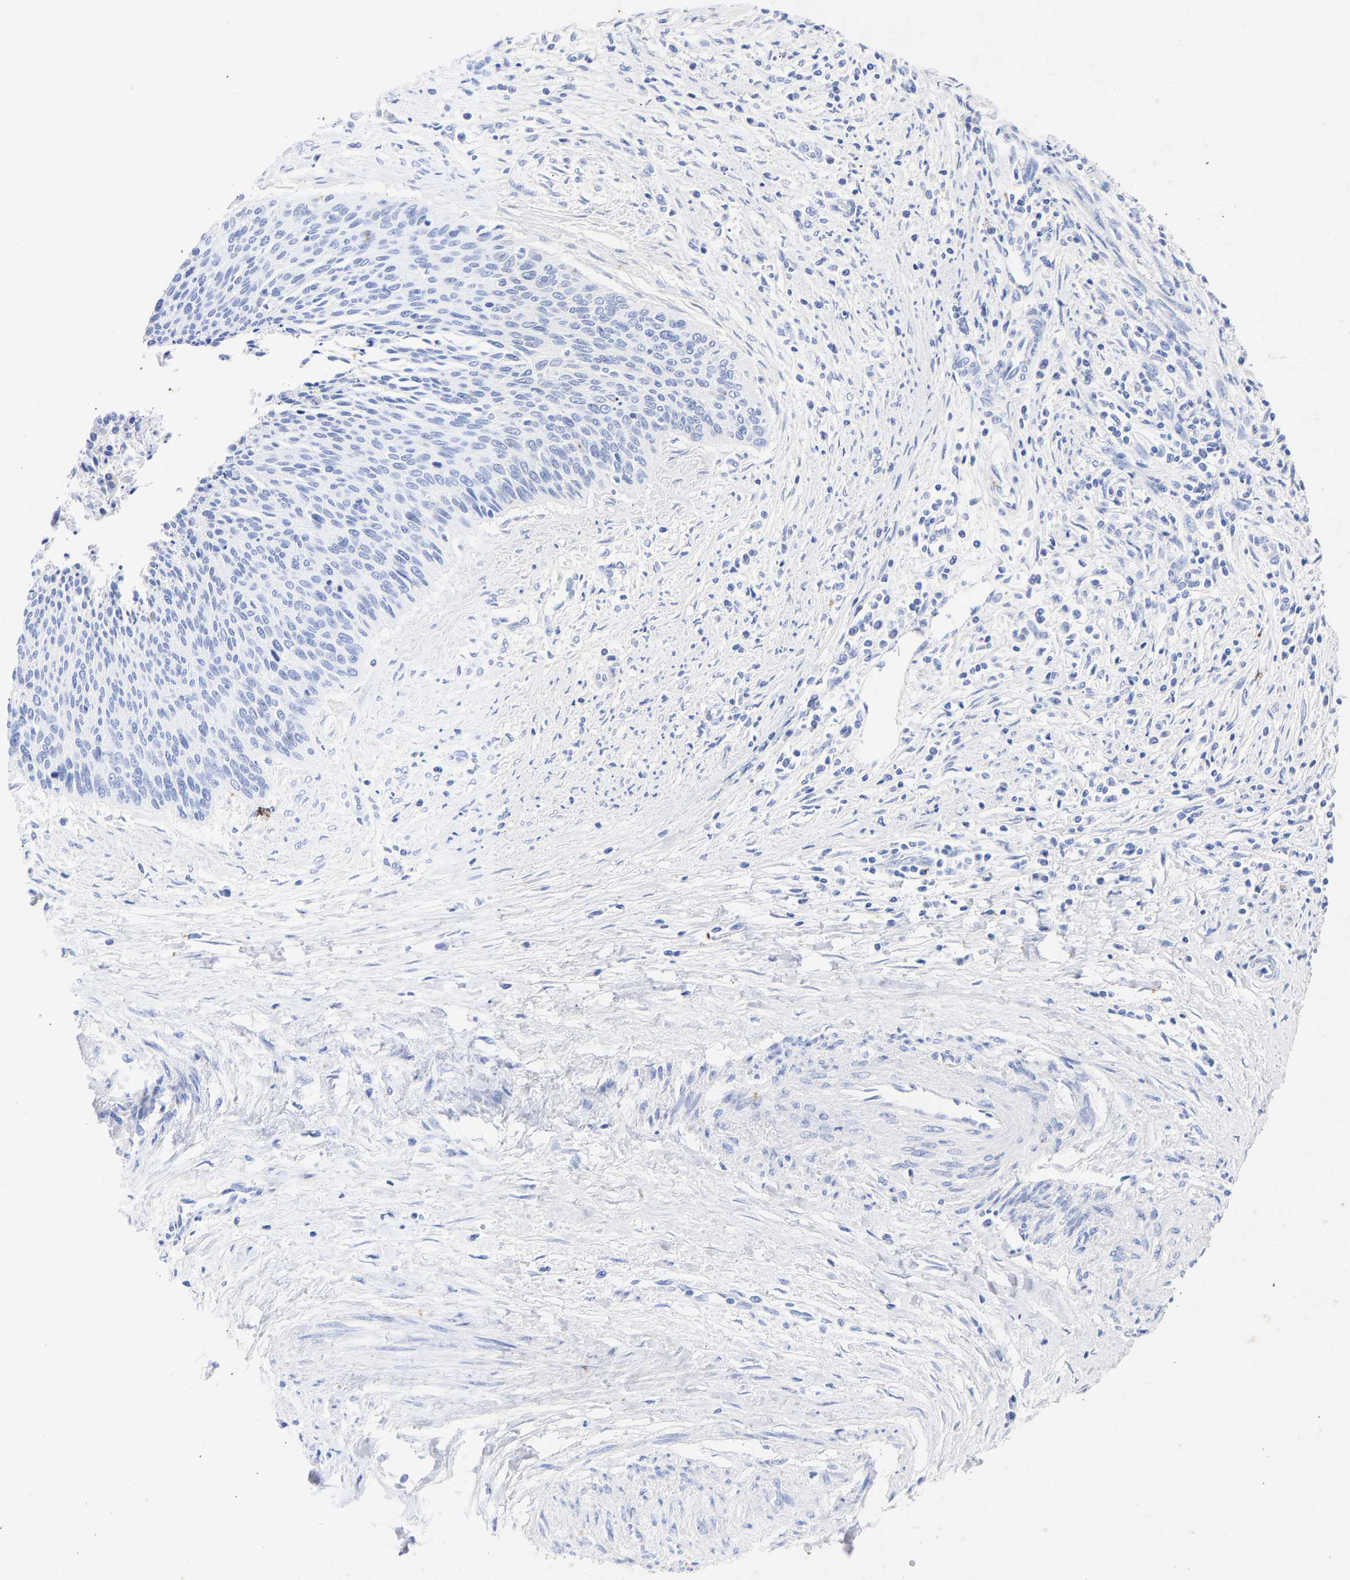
{"staining": {"intensity": "negative", "quantity": "none", "location": "none"}, "tissue": "cervical cancer", "cell_type": "Tumor cells", "image_type": "cancer", "snomed": [{"axis": "morphology", "description": "Squamous cell carcinoma, NOS"}, {"axis": "topography", "description": "Cervix"}], "caption": "This is an IHC histopathology image of cervical squamous cell carcinoma. There is no positivity in tumor cells.", "gene": "KRT1", "patient": {"sex": "female", "age": 55}}